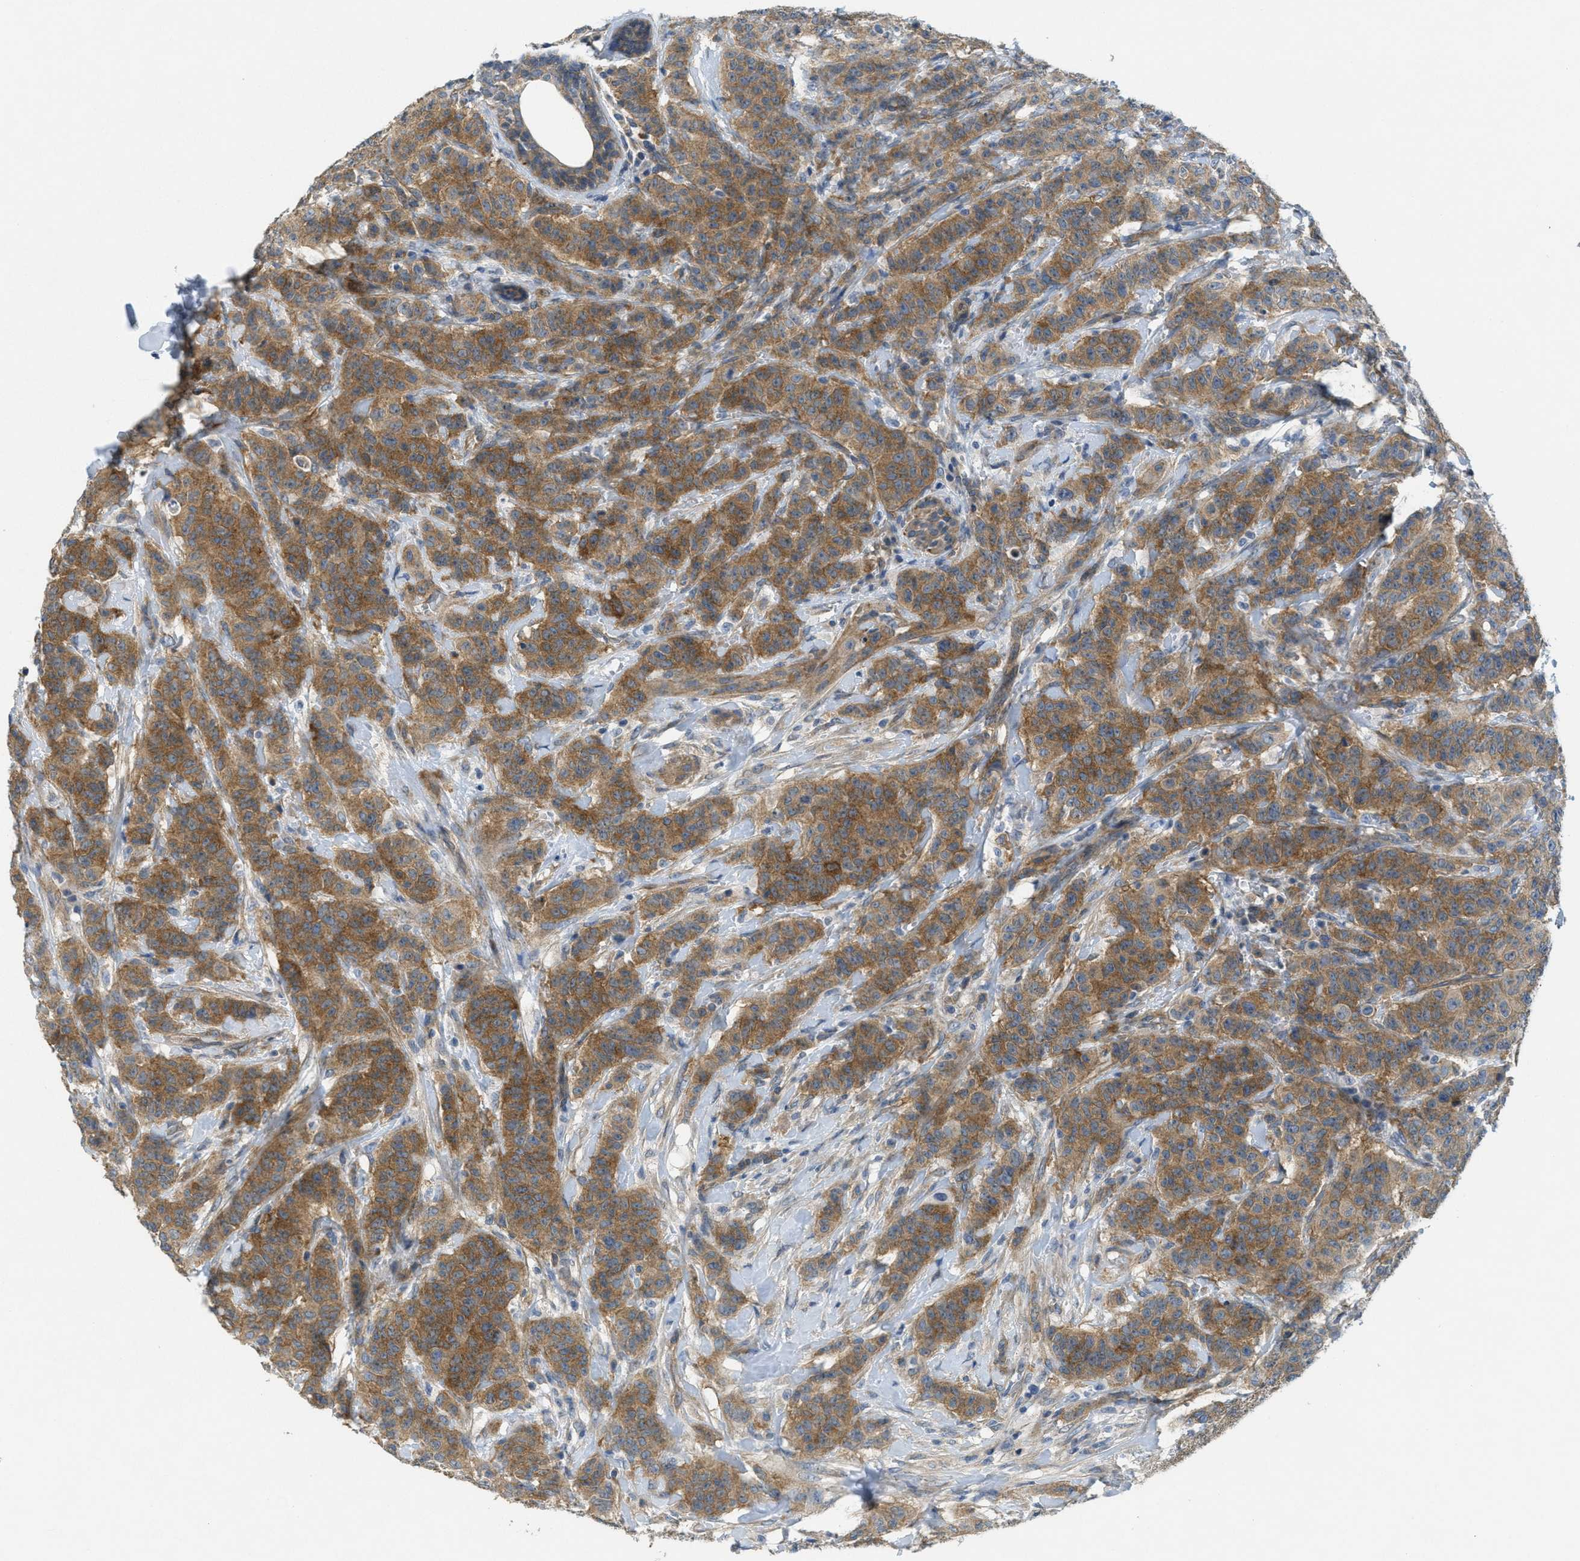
{"staining": {"intensity": "moderate", "quantity": ">75%", "location": "cytoplasmic/membranous"}, "tissue": "breast cancer", "cell_type": "Tumor cells", "image_type": "cancer", "snomed": [{"axis": "morphology", "description": "Normal tissue, NOS"}, {"axis": "morphology", "description": "Duct carcinoma"}, {"axis": "topography", "description": "Breast"}], "caption": "A brown stain shows moderate cytoplasmic/membranous positivity of a protein in infiltrating ductal carcinoma (breast) tumor cells.", "gene": "ZFYVE9", "patient": {"sex": "female", "age": 40}}